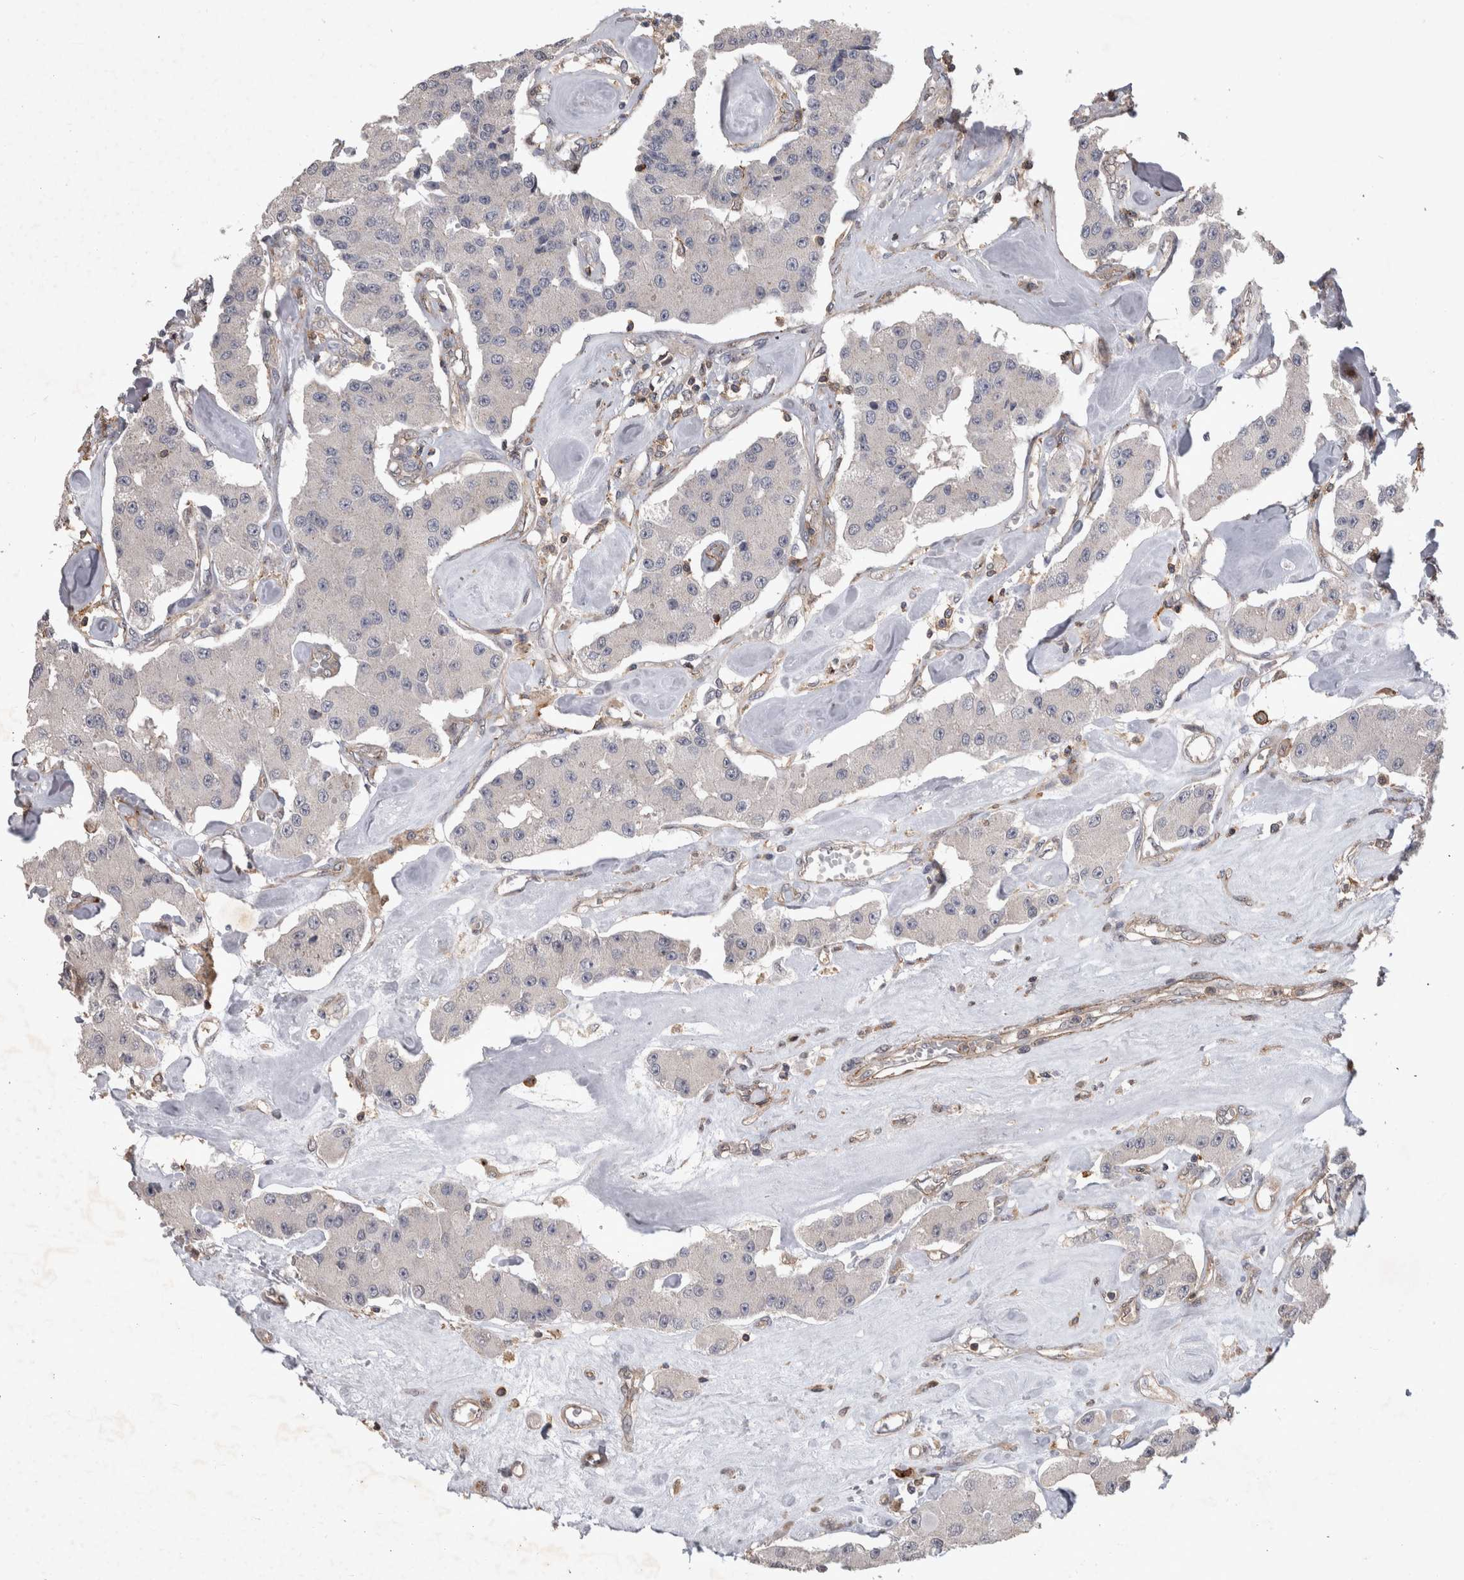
{"staining": {"intensity": "negative", "quantity": "none", "location": "none"}, "tissue": "carcinoid", "cell_type": "Tumor cells", "image_type": "cancer", "snomed": [{"axis": "morphology", "description": "Carcinoid, malignant, NOS"}, {"axis": "topography", "description": "Pancreas"}], "caption": "The immunohistochemistry (IHC) micrograph has no significant staining in tumor cells of carcinoid (malignant) tissue.", "gene": "SPATA48", "patient": {"sex": "male", "age": 41}}